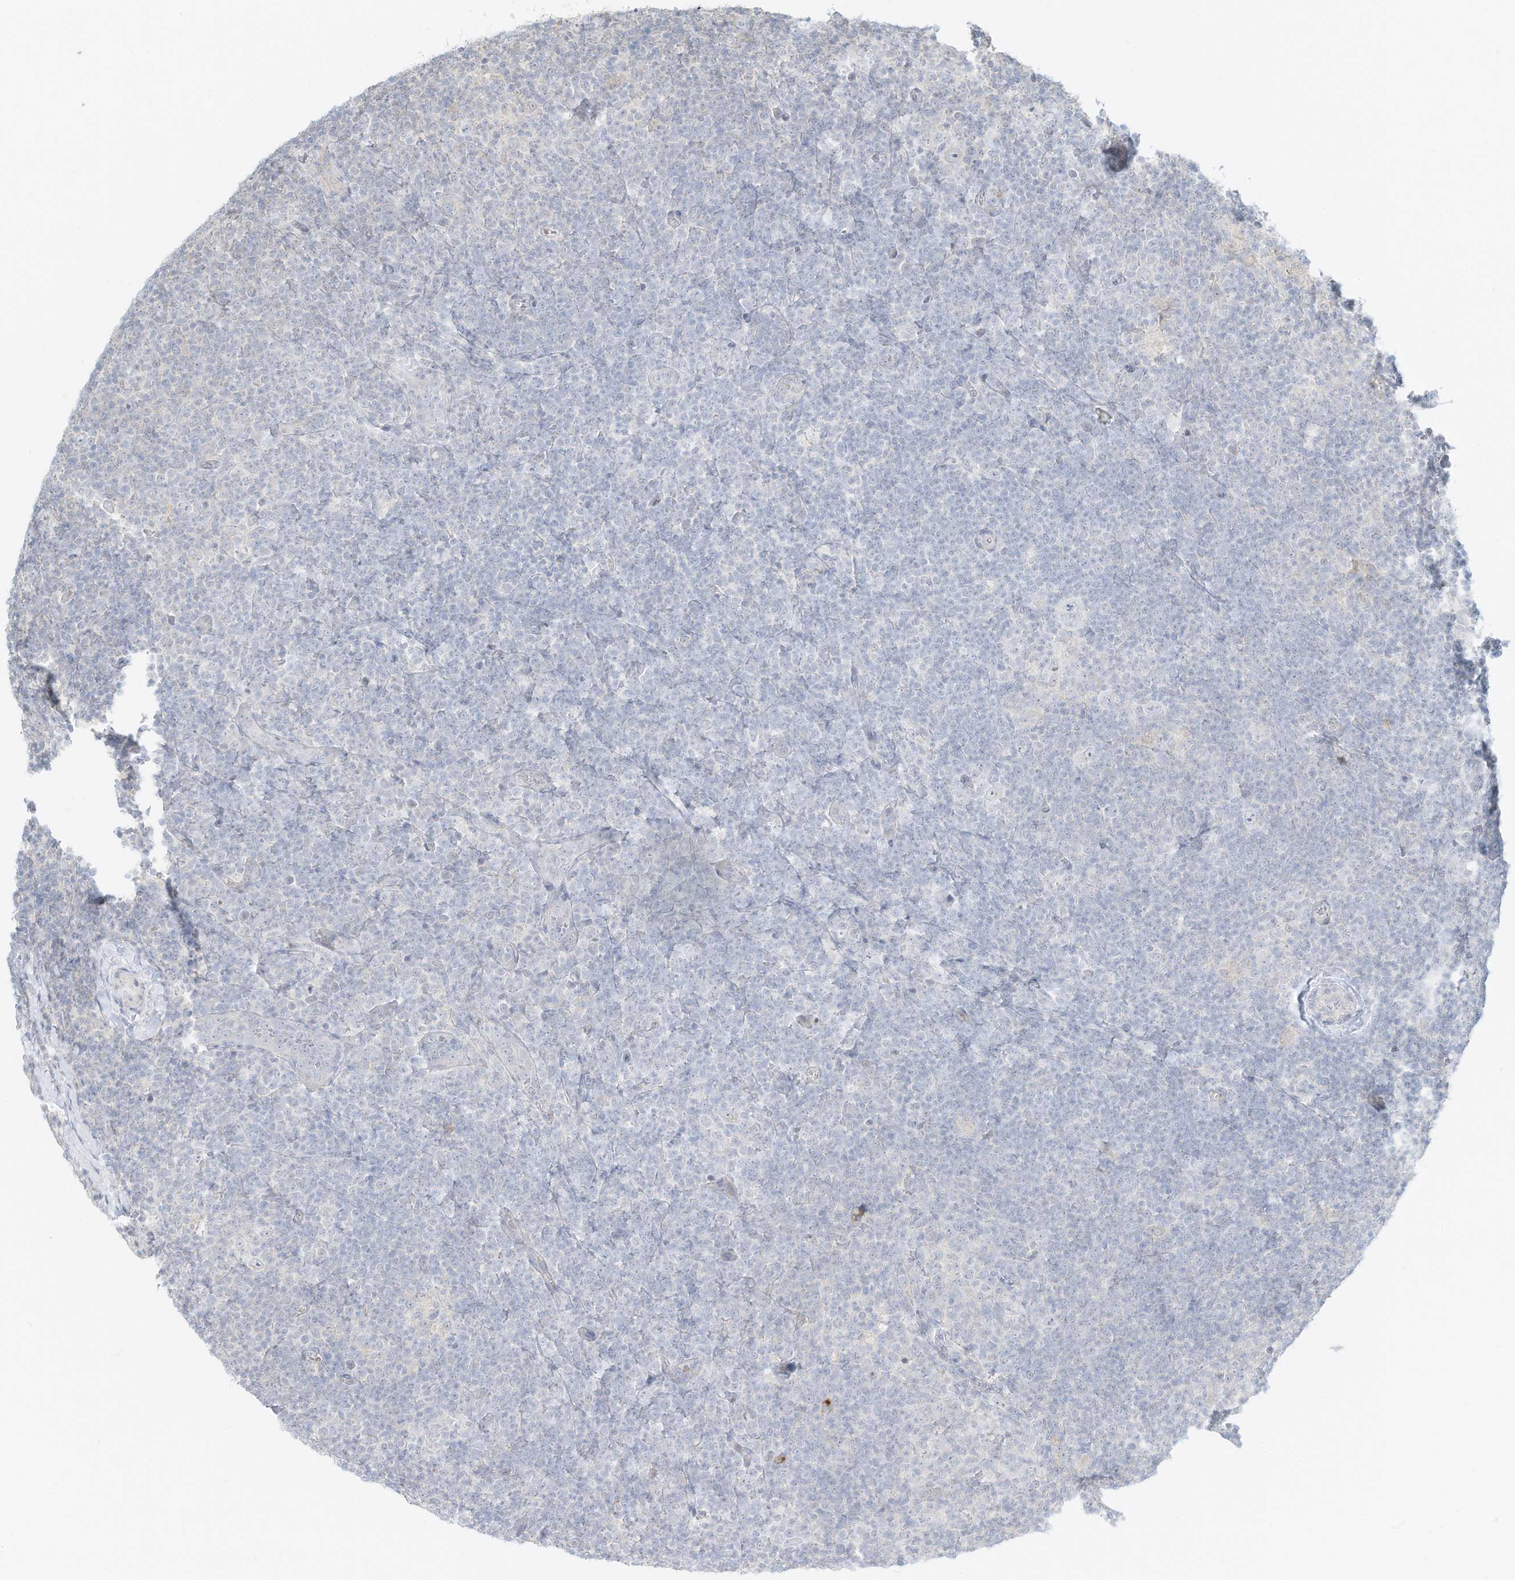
{"staining": {"intensity": "negative", "quantity": "none", "location": "none"}, "tissue": "lymphoma", "cell_type": "Tumor cells", "image_type": "cancer", "snomed": [{"axis": "morphology", "description": "Hodgkin's disease, NOS"}, {"axis": "topography", "description": "Lymph node"}], "caption": "This is an immunohistochemistry micrograph of lymphoma. There is no expression in tumor cells.", "gene": "OFD1", "patient": {"sex": "female", "age": 57}}